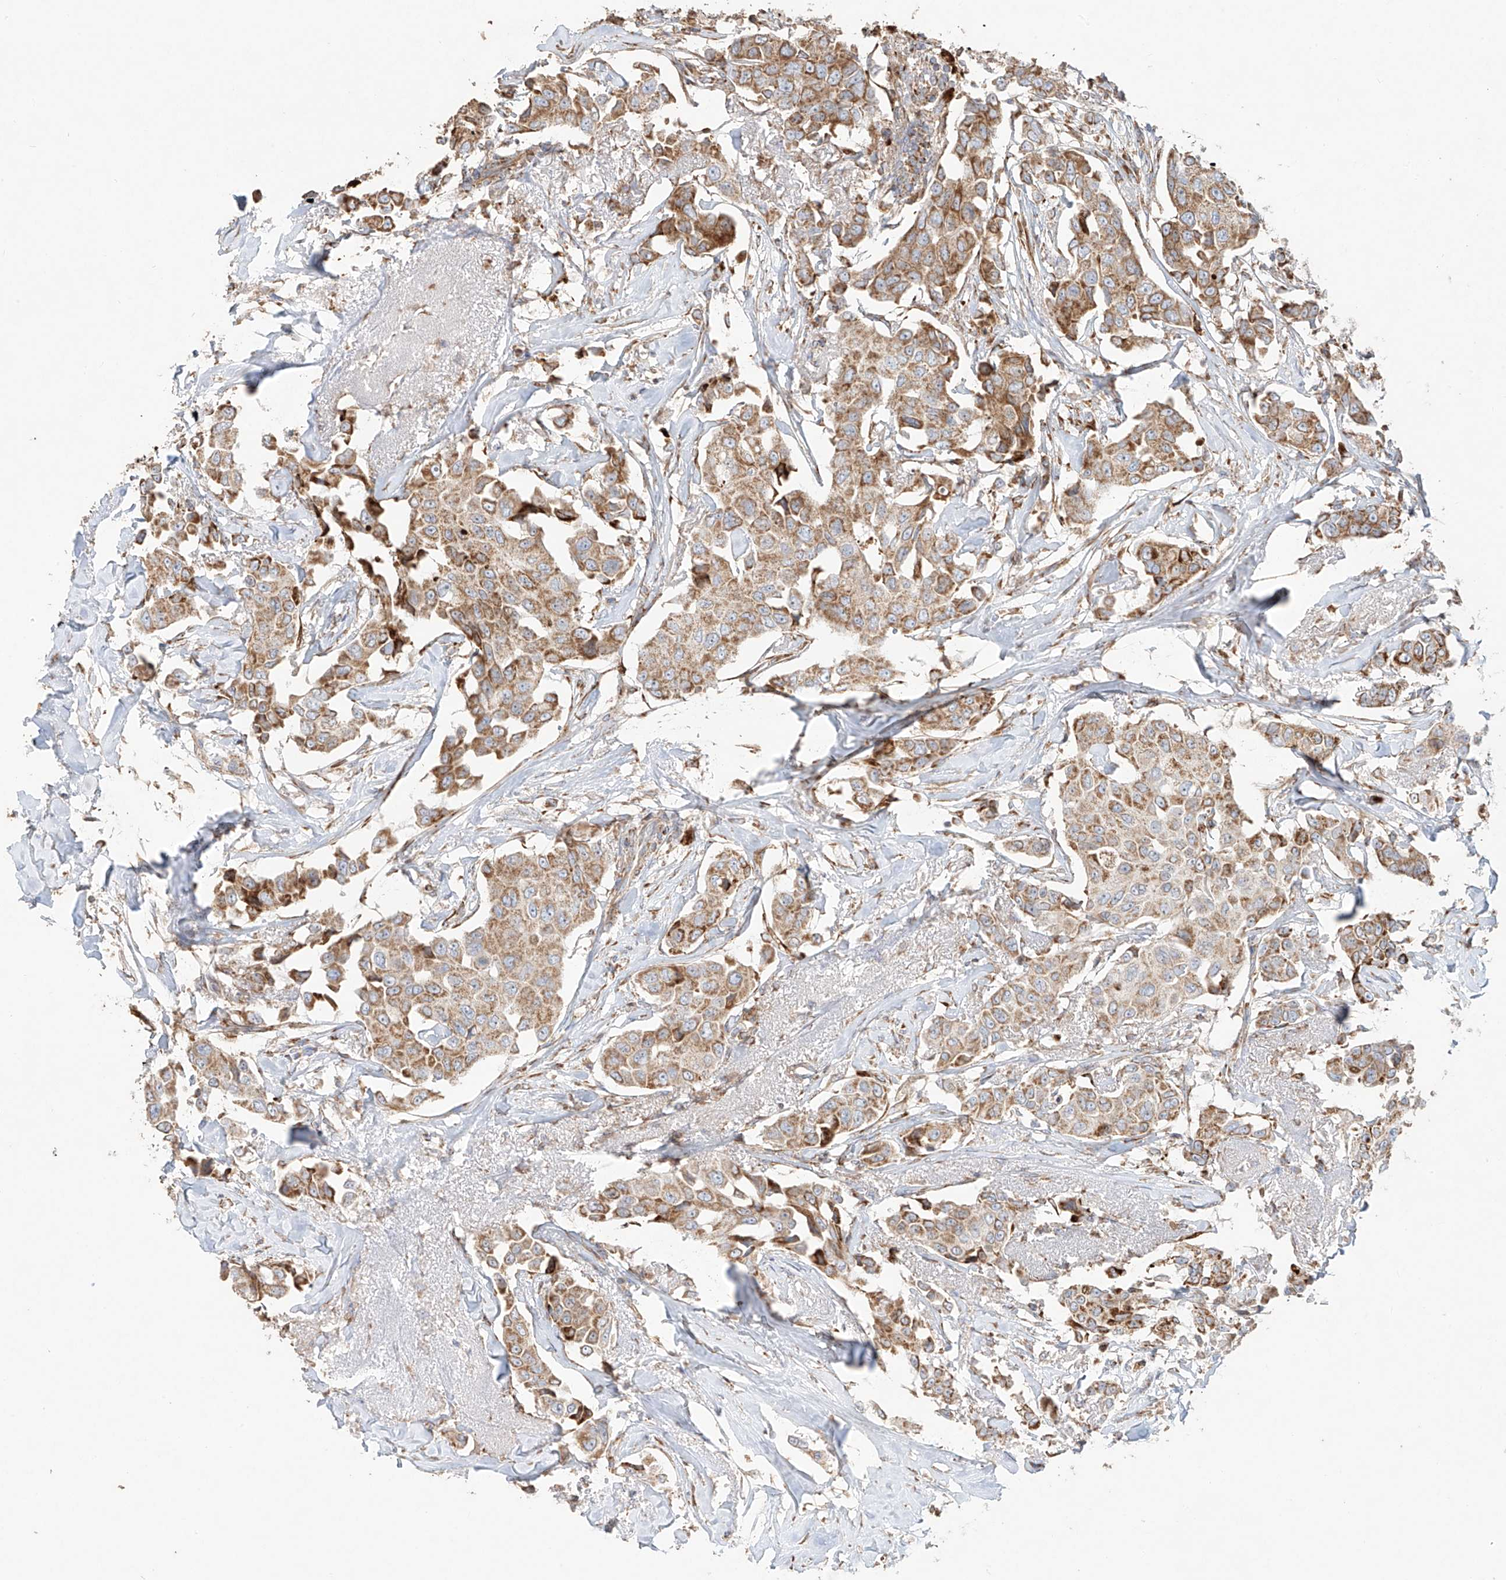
{"staining": {"intensity": "moderate", "quantity": ">75%", "location": "cytoplasmic/membranous"}, "tissue": "breast cancer", "cell_type": "Tumor cells", "image_type": "cancer", "snomed": [{"axis": "morphology", "description": "Duct carcinoma"}, {"axis": "topography", "description": "Breast"}], "caption": "IHC photomicrograph of human breast cancer stained for a protein (brown), which exhibits medium levels of moderate cytoplasmic/membranous expression in about >75% of tumor cells.", "gene": "COLGALT2", "patient": {"sex": "female", "age": 80}}